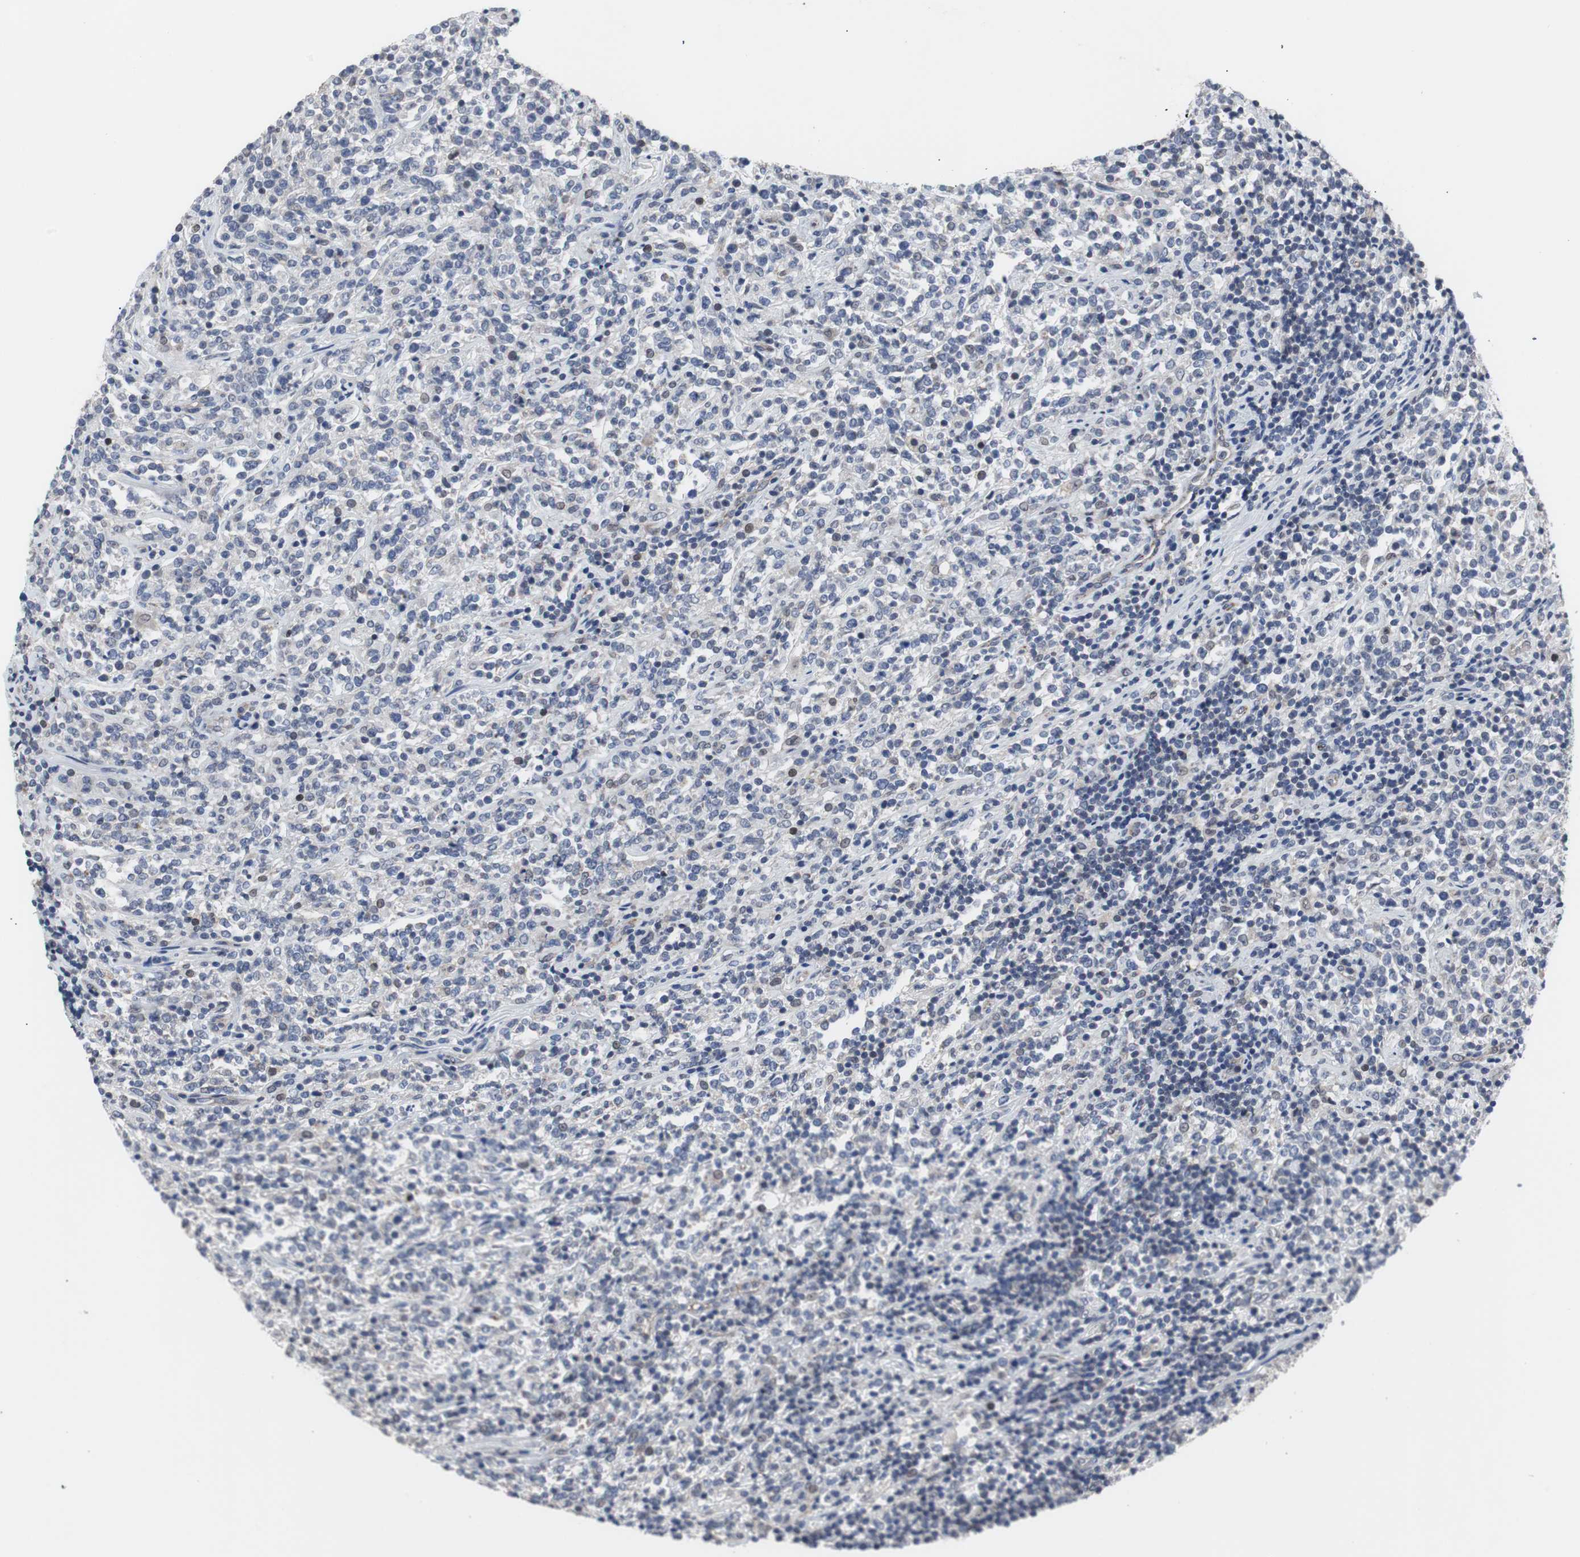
{"staining": {"intensity": "negative", "quantity": "none", "location": "none"}, "tissue": "lymphoma", "cell_type": "Tumor cells", "image_type": "cancer", "snomed": [{"axis": "morphology", "description": "Malignant lymphoma, non-Hodgkin's type, High grade"}, {"axis": "topography", "description": "Soft tissue"}], "caption": "The IHC image has no significant staining in tumor cells of lymphoma tissue. (DAB (3,3'-diaminobenzidine) IHC, high magnification).", "gene": "RBM47", "patient": {"sex": "male", "age": 18}}